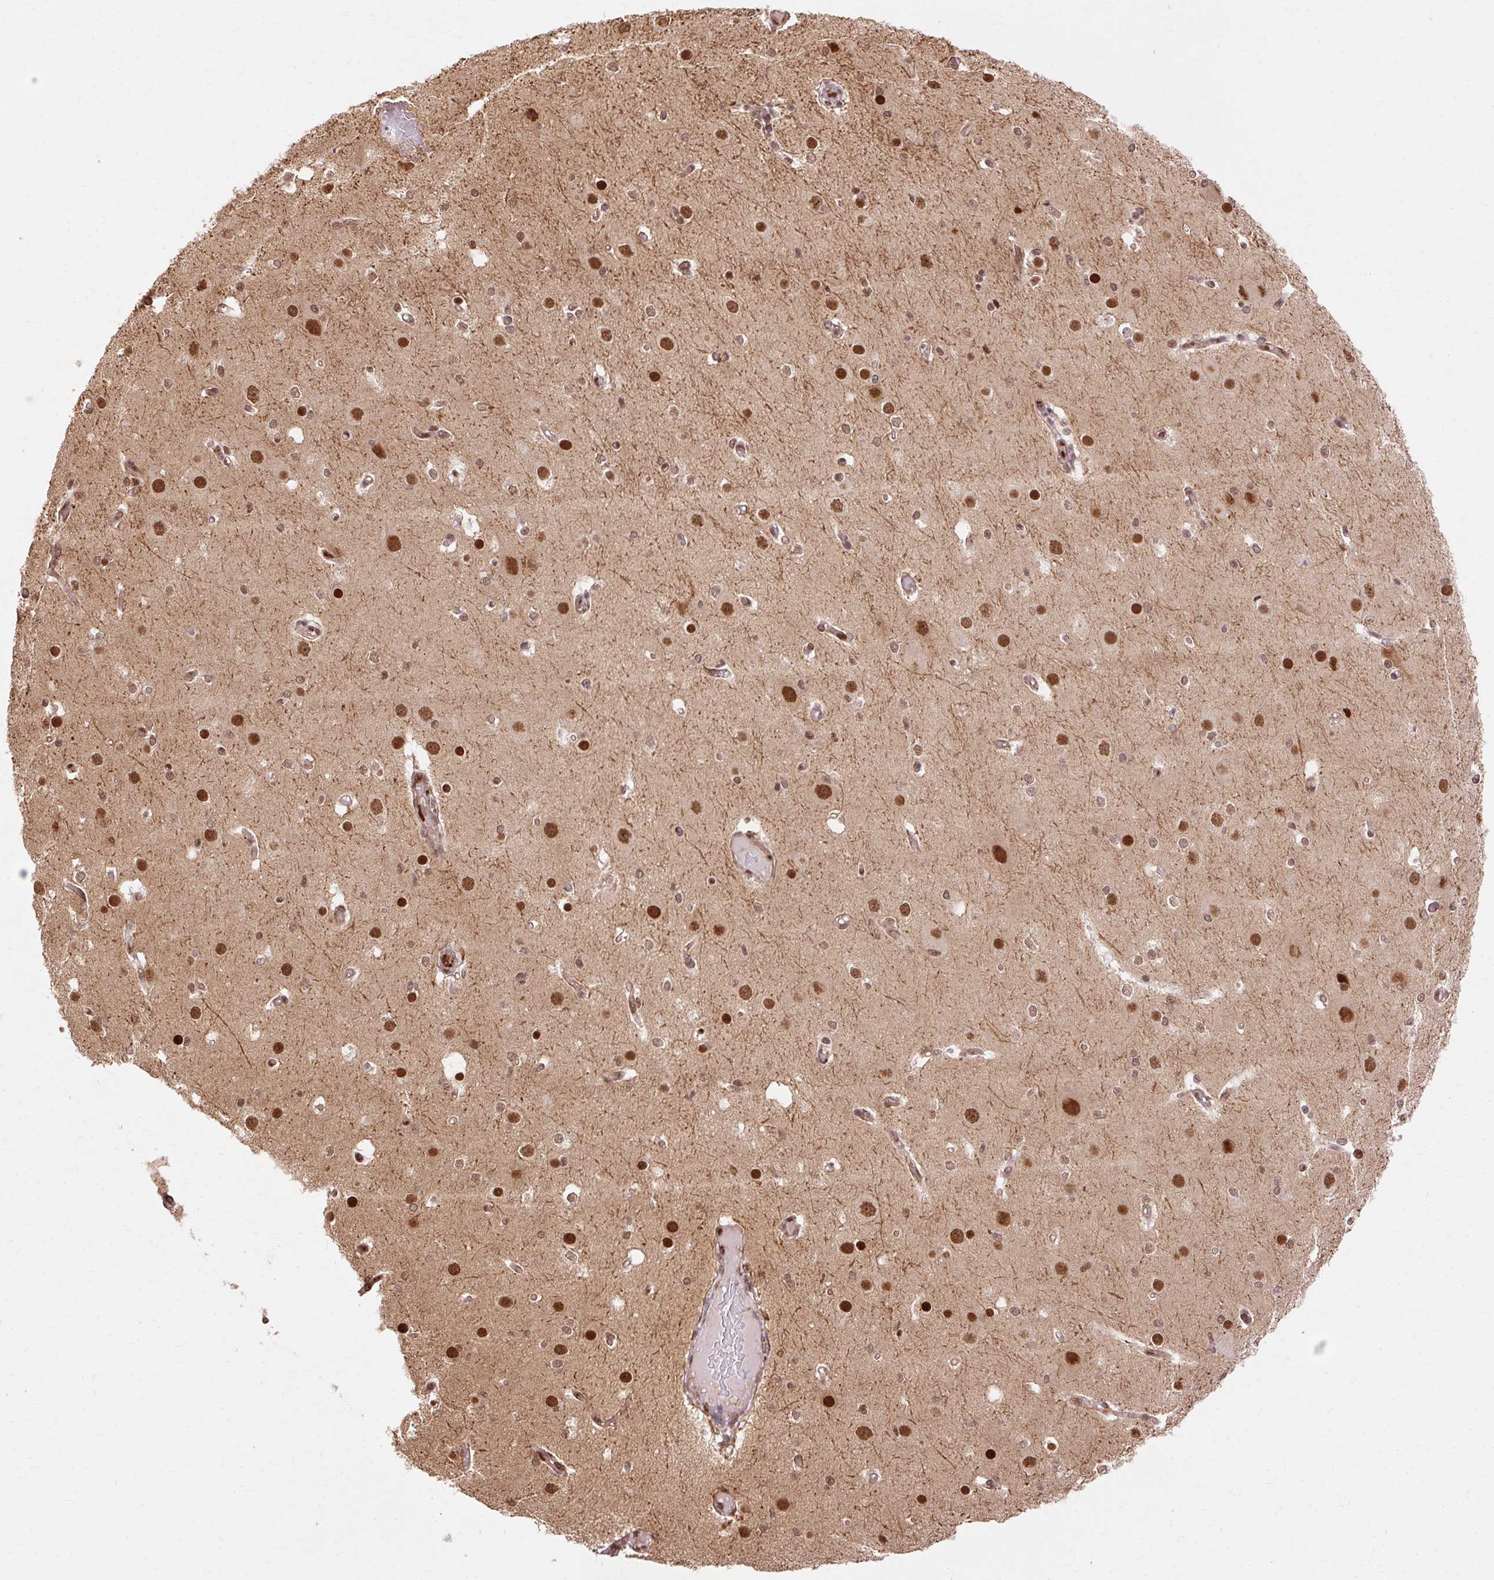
{"staining": {"intensity": "moderate", "quantity": ">75%", "location": "nuclear"}, "tissue": "cerebral cortex", "cell_type": "Endothelial cells", "image_type": "normal", "snomed": [{"axis": "morphology", "description": "Normal tissue, NOS"}, {"axis": "morphology", "description": "Inflammation, NOS"}, {"axis": "topography", "description": "Cerebral cortex"}], "caption": "A brown stain shows moderate nuclear positivity of a protein in endothelial cells of normal human cerebral cortex. The staining was performed using DAB (3,3'-diaminobenzidine), with brown indicating positive protein expression. Nuclei are stained blue with hematoxylin.", "gene": "MECOM", "patient": {"sex": "male", "age": 6}}